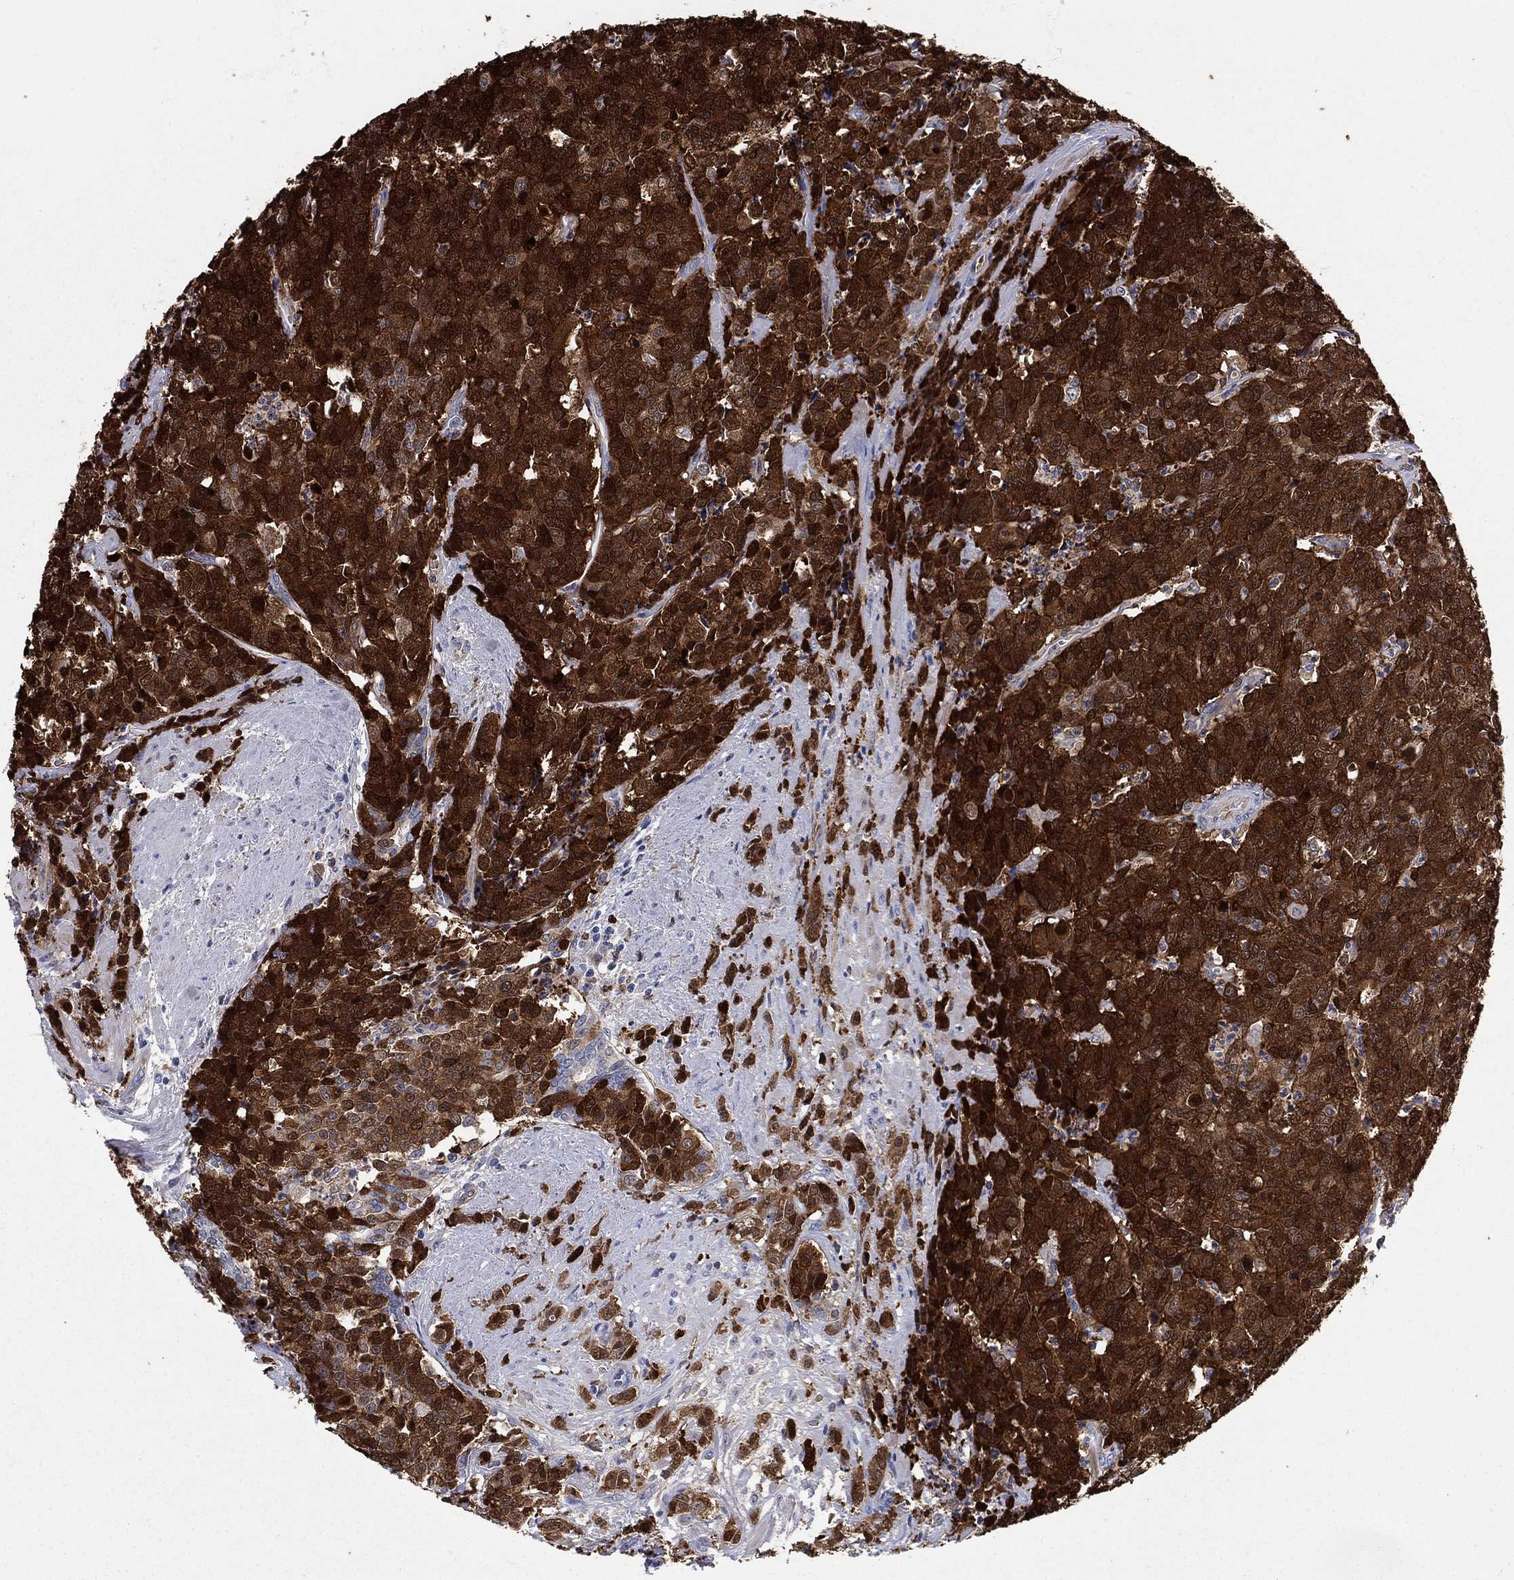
{"staining": {"intensity": "strong", "quantity": ">75%", "location": "cytoplasmic/membranous"}, "tissue": "prostate cancer", "cell_type": "Tumor cells", "image_type": "cancer", "snomed": [{"axis": "morphology", "description": "Adenocarcinoma, NOS"}, {"axis": "topography", "description": "Prostate"}], "caption": "The image displays staining of prostate adenocarcinoma, revealing strong cytoplasmic/membranous protein staining (brown color) within tumor cells.", "gene": "STMN1", "patient": {"sex": "male", "age": 67}}